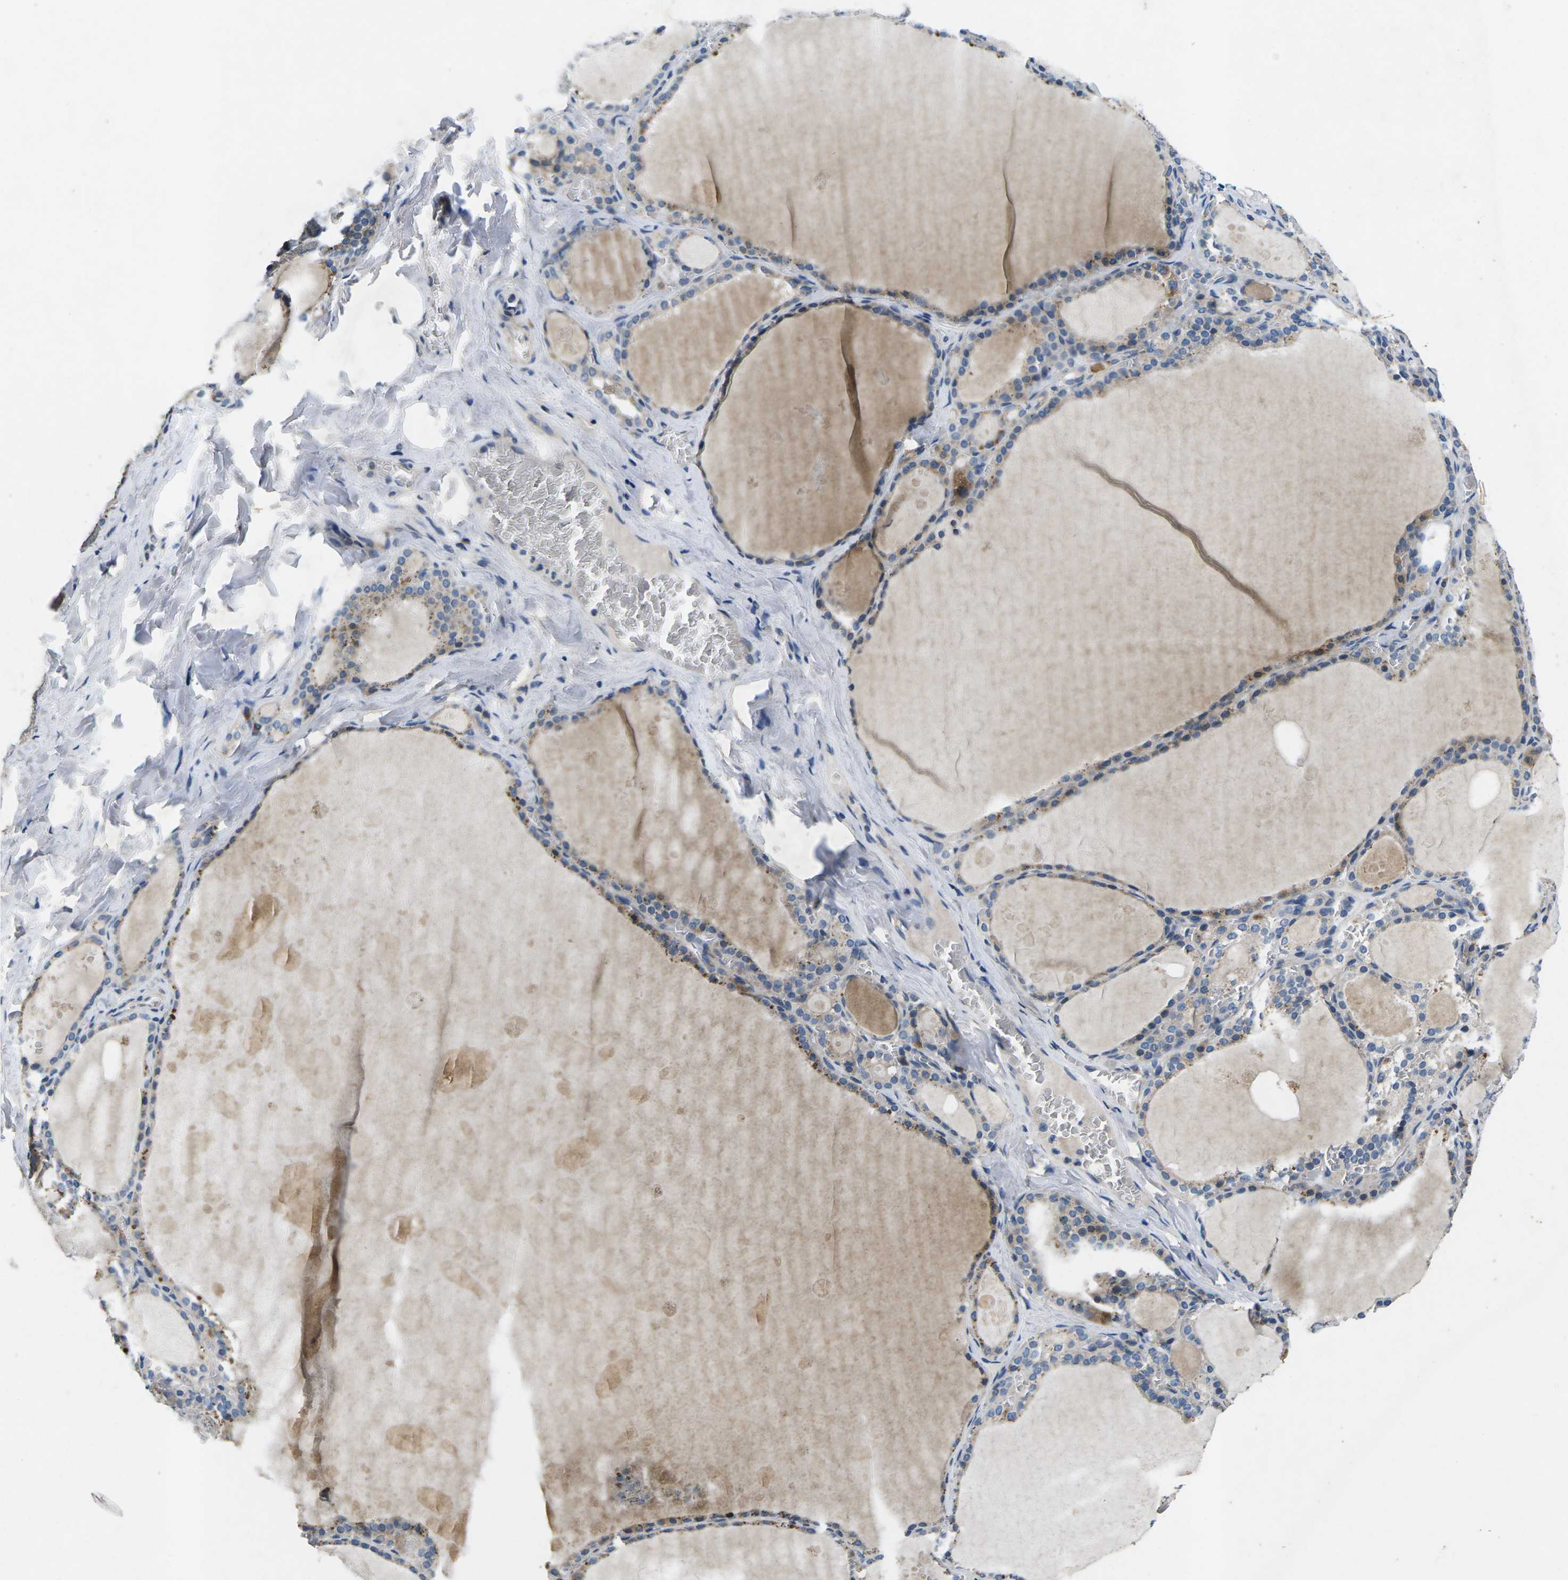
{"staining": {"intensity": "moderate", "quantity": ">75%", "location": "cytoplasmic/membranous"}, "tissue": "thyroid gland", "cell_type": "Glandular cells", "image_type": "normal", "snomed": [{"axis": "morphology", "description": "Normal tissue, NOS"}, {"axis": "topography", "description": "Thyroid gland"}], "caption": "DAB immunohistochemical staining of unremarkable human thyroid gland displays moderate cytoplasmic/membranous protein positivity in approximately >75% of glandular cells. (IHC, brightfield microscopy, high magnification).", "gene": "ERGIC3", "patient": {"sex": "male", "age": 56}}